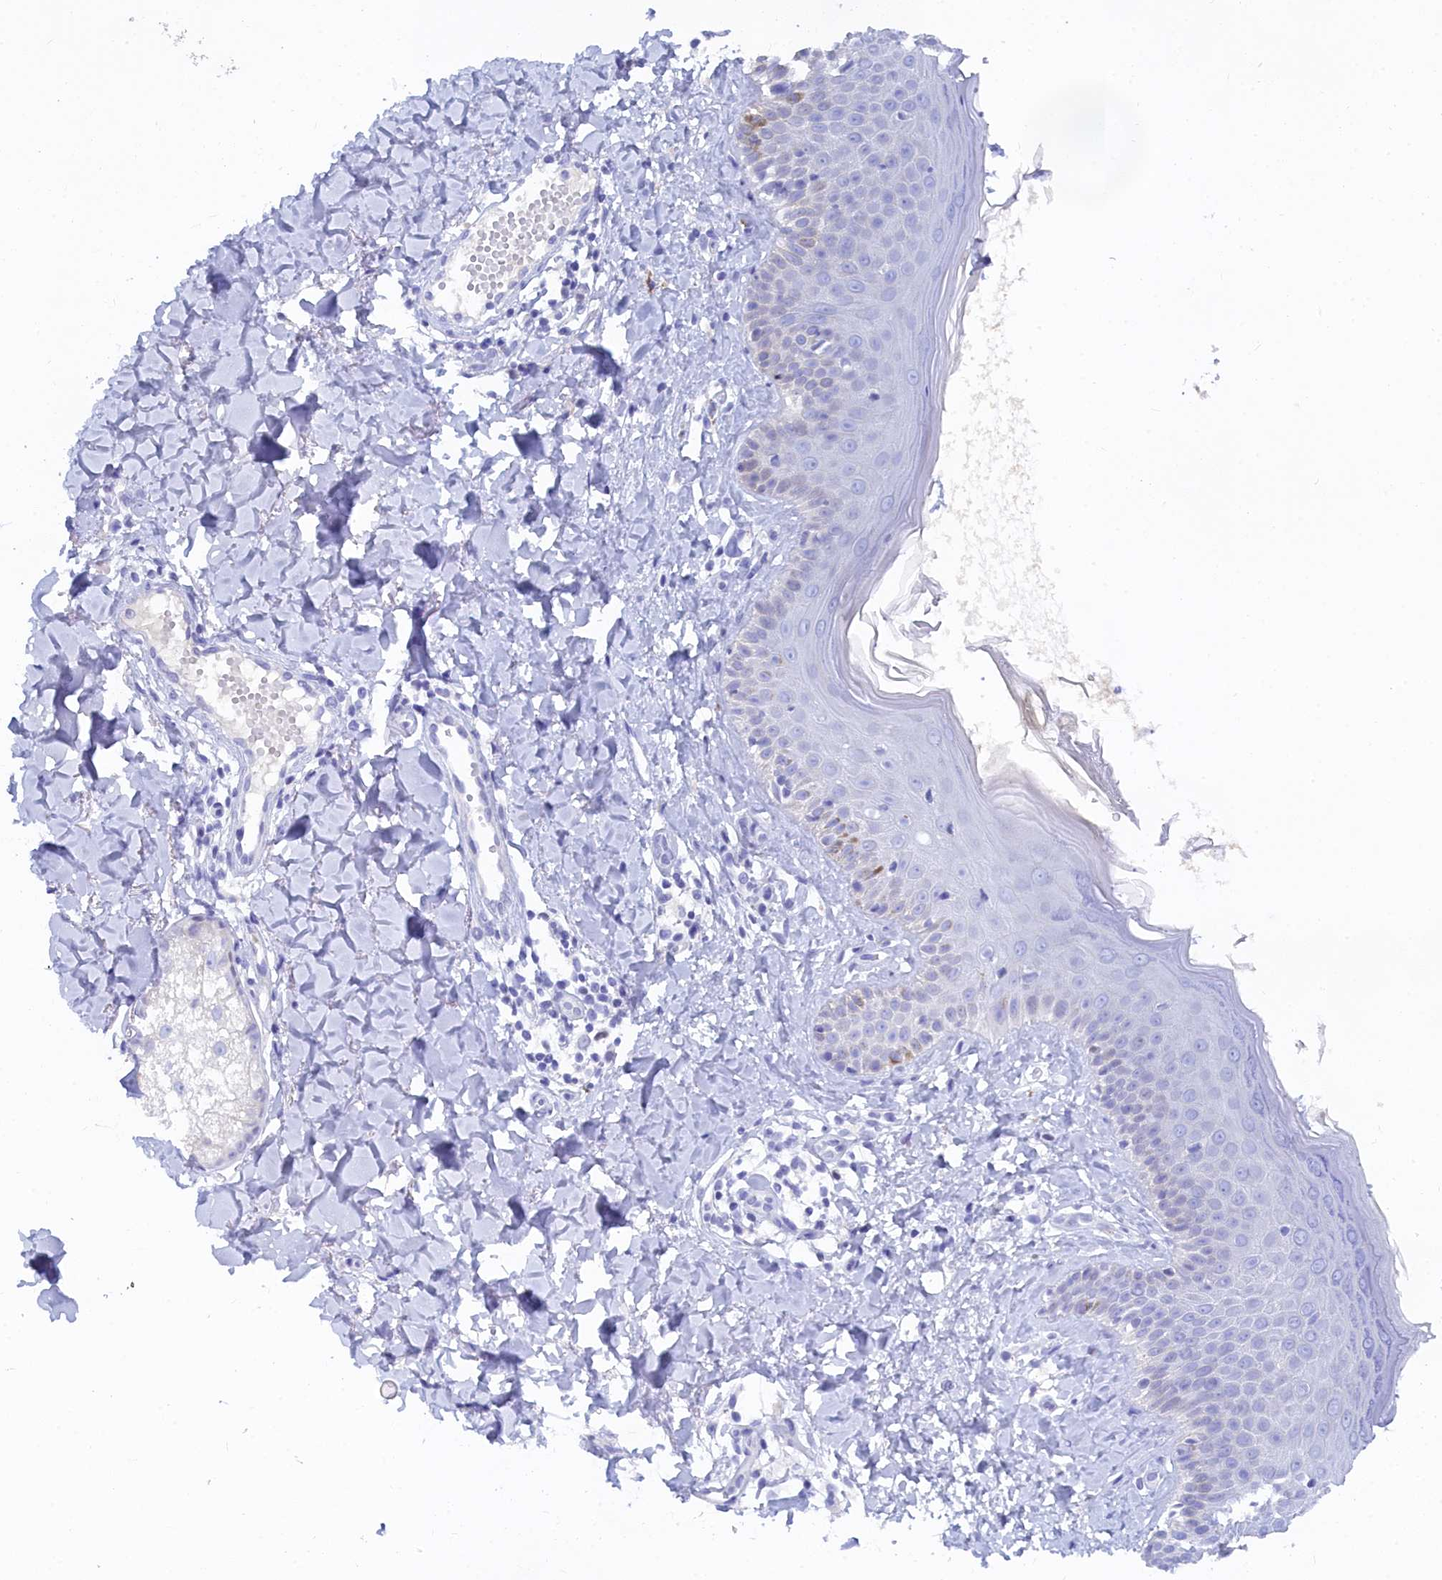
{"staining": {"intensity": "negative", "quantity": "none", "location": "none"}, "tissue": "skin", "cell_type": "Fibroblasts", "image_type": "normal", "snomed": [{"axis": "morphology", "description": "Normal tissue, NOS"}, {"axis": "topography", "description": "Skin"}], "caption": "A photomicrograph of skin stained for a protein exhibits no brown staining in fibroblasts. Brightfield microscopy of IHC stained with DAB (brown) and hematoxylin (blue), captured at high magnification.", "gene": "TRIM10", "patient": {"sex": "male", "age": 52}}